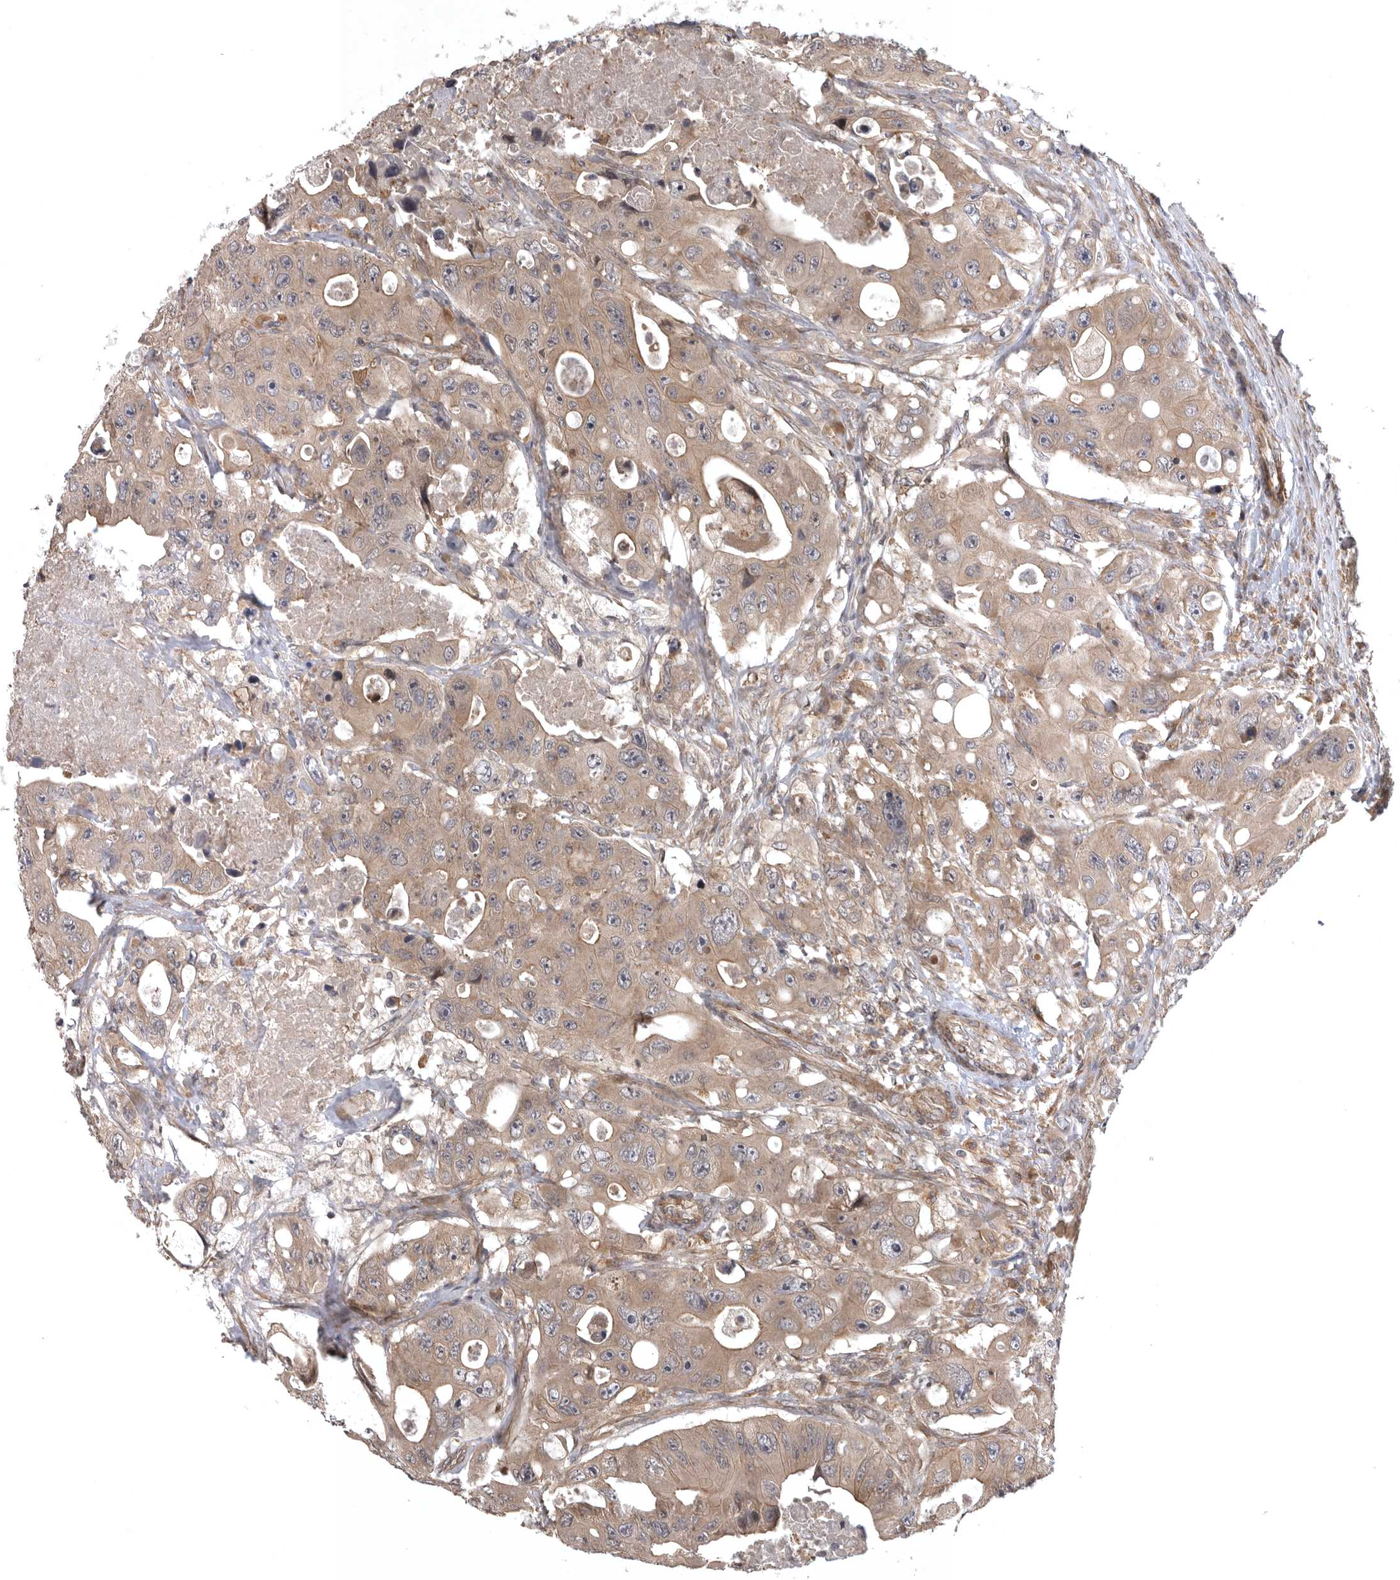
{"staining": {"intensity": "weak", "quantity": ">75%", "location": "cytoplasmic/membranous"}, "tissue": "colorectal cancer", "cell_type": "Tumor cells", "image_type": "cancer", "snomed": [{"axis": "morphology", "description": "Adenocarcinoma, NOS"}, {"axis": "topography", "description": "Colon"}], "caption": "Weak cytoplasmic/membranous expression is present in about >75% of tumor cells in colorectal adenocarcinoma. (Stains: DAB (3,3'-diaminobenzidine) in brown, nuclei in blue, Microscopy: brightfield microscopy at high magnification).", "gene": "CUEDC1", "patient": {"sex": "female", "age": 46}}